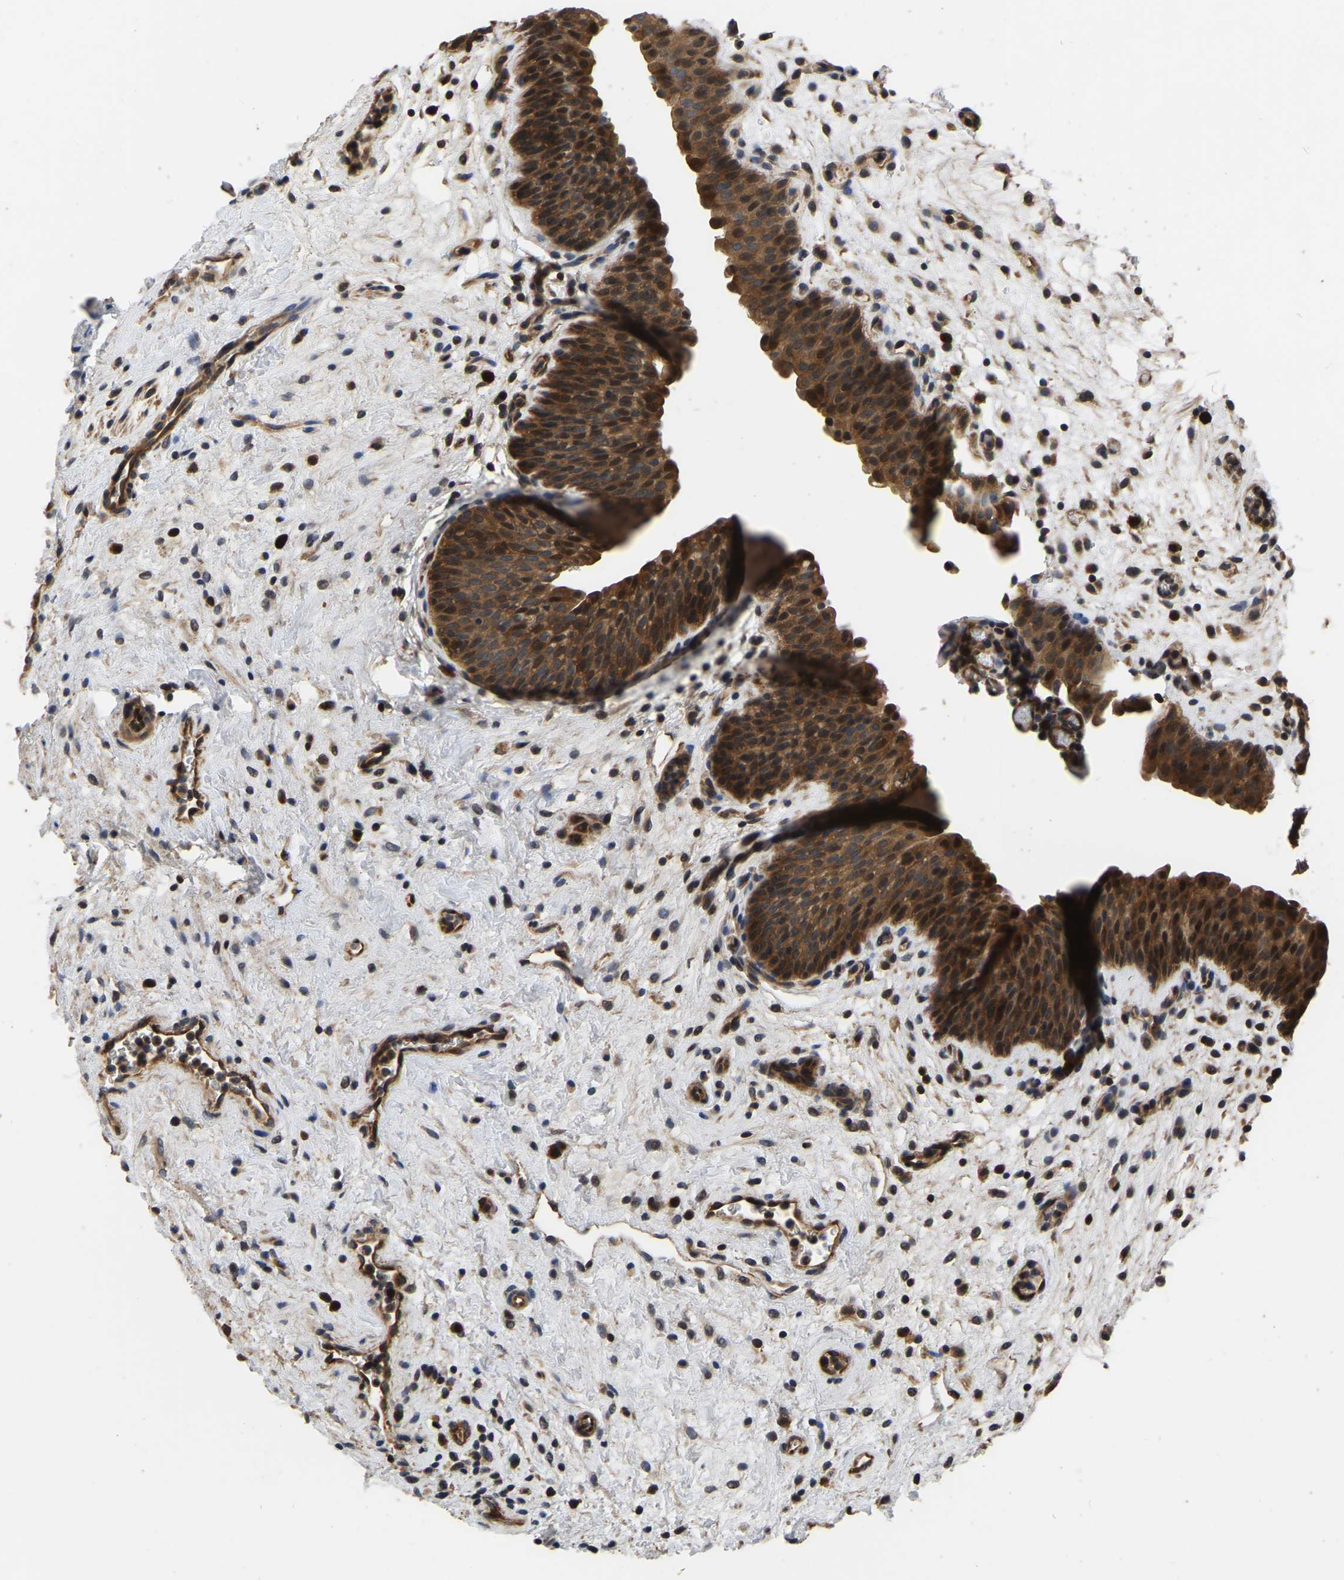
{"staining": {"intensity": "strong", "quantity": ">75%", "location": "cytoplasmic/membranous"}, "tissue": "urinary bladder", "cell_type": "Urothelial cells", "image_type": "normal", "snomed": [{"axis": "morphology", "description": "Normal tissue, NOS"}, {"axis": "topography", "description": "Urinary bladder"}], "caption": "Protein expression analysis of benign human urinary bladder reveals strong cytoplasmic/membranous staining in about >75% of urothelial cells. (DAB IHC with brightfield microscopy, high magnification).", "gene": "GARS1", "patient": {"sex": "male", "age": 37}}